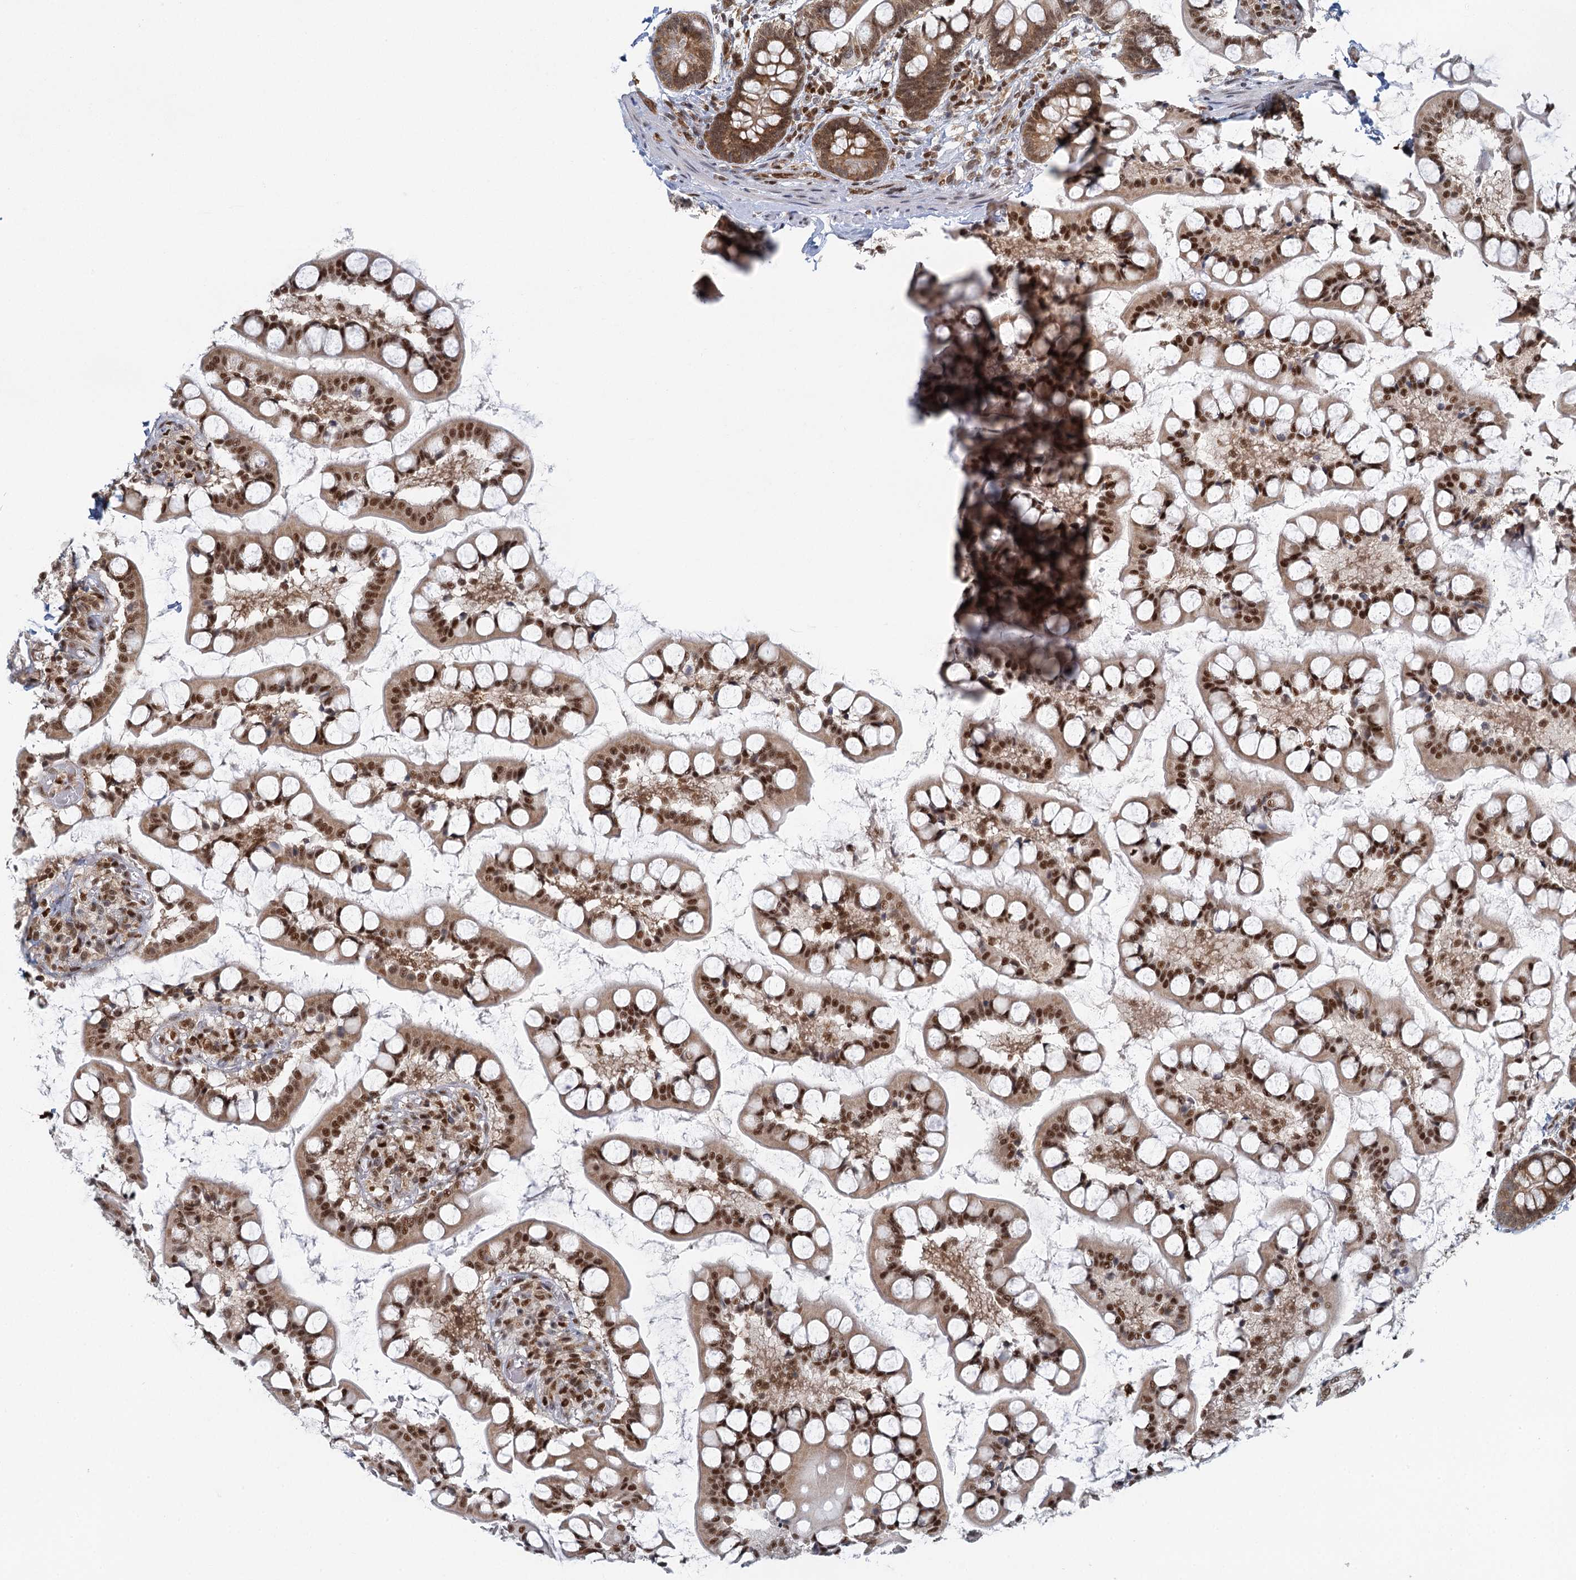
{"staining": {"intensity": "strong", "quantity": ">75%", "location": "cytoplasmic/membranous,nuclear"}, "tissue": "small intestine", "cell_type": "Glandular cells", "image_type": "normal", "snomed": [{"axis": "morphology", "description": "Normal tissue, NOS"}, {"axis": "topography", "description": "Small intestine"}], "caption": "IHC of benign human small intestine displays high levels of strong cytoplasmic/membranous,nuclear expression in approximately >75% of glandular cells. (DAB (3,3'-diaminobenzidine) = brown stain, brightfield microscopy at high magnification).", "gene": "GPATCH11", "patient": {"sex": "male", "age": 52}}